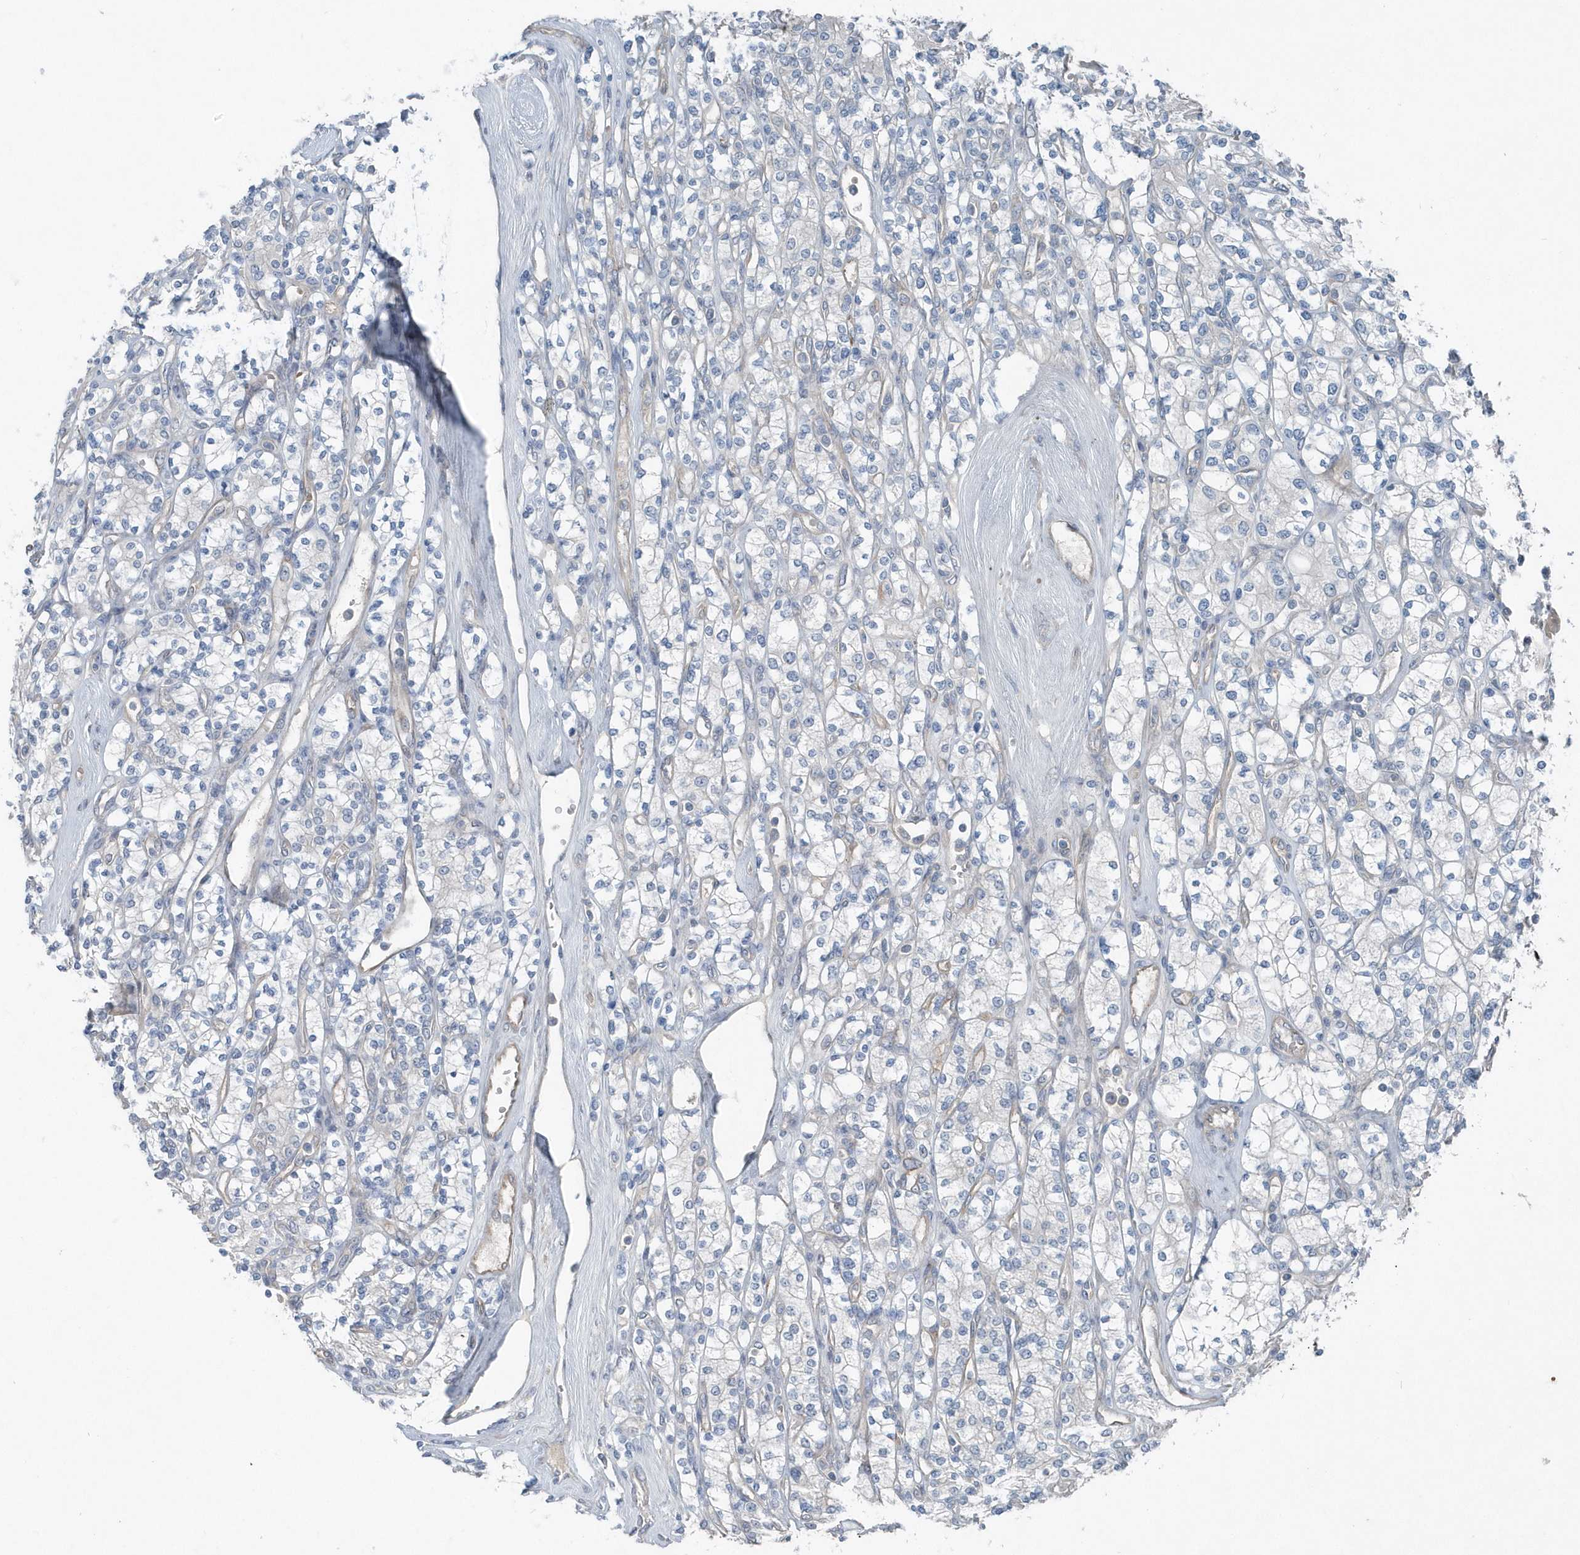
{"staining": {"intensity": "negative", "quantity": "none", "location": "none"}, "tissue": "renal cancer", "cell_type": "Tumor cells", "image_type": "cancer", "snomed": [{"axis": "morphology", "description": "Adenocarcinoma, NOS"}, {"axis": "topography", "description": "Kidney"}], "caption": "Immunohistochemical staining of human renal cancer (adenocarcinoma) reveals no significant expression in tumor cells. (Immunohistochemistry (ihc), brightfield microscopy, high magnification).", "gene": "MCC", "patient": {"sex": "male", "age": 77}}